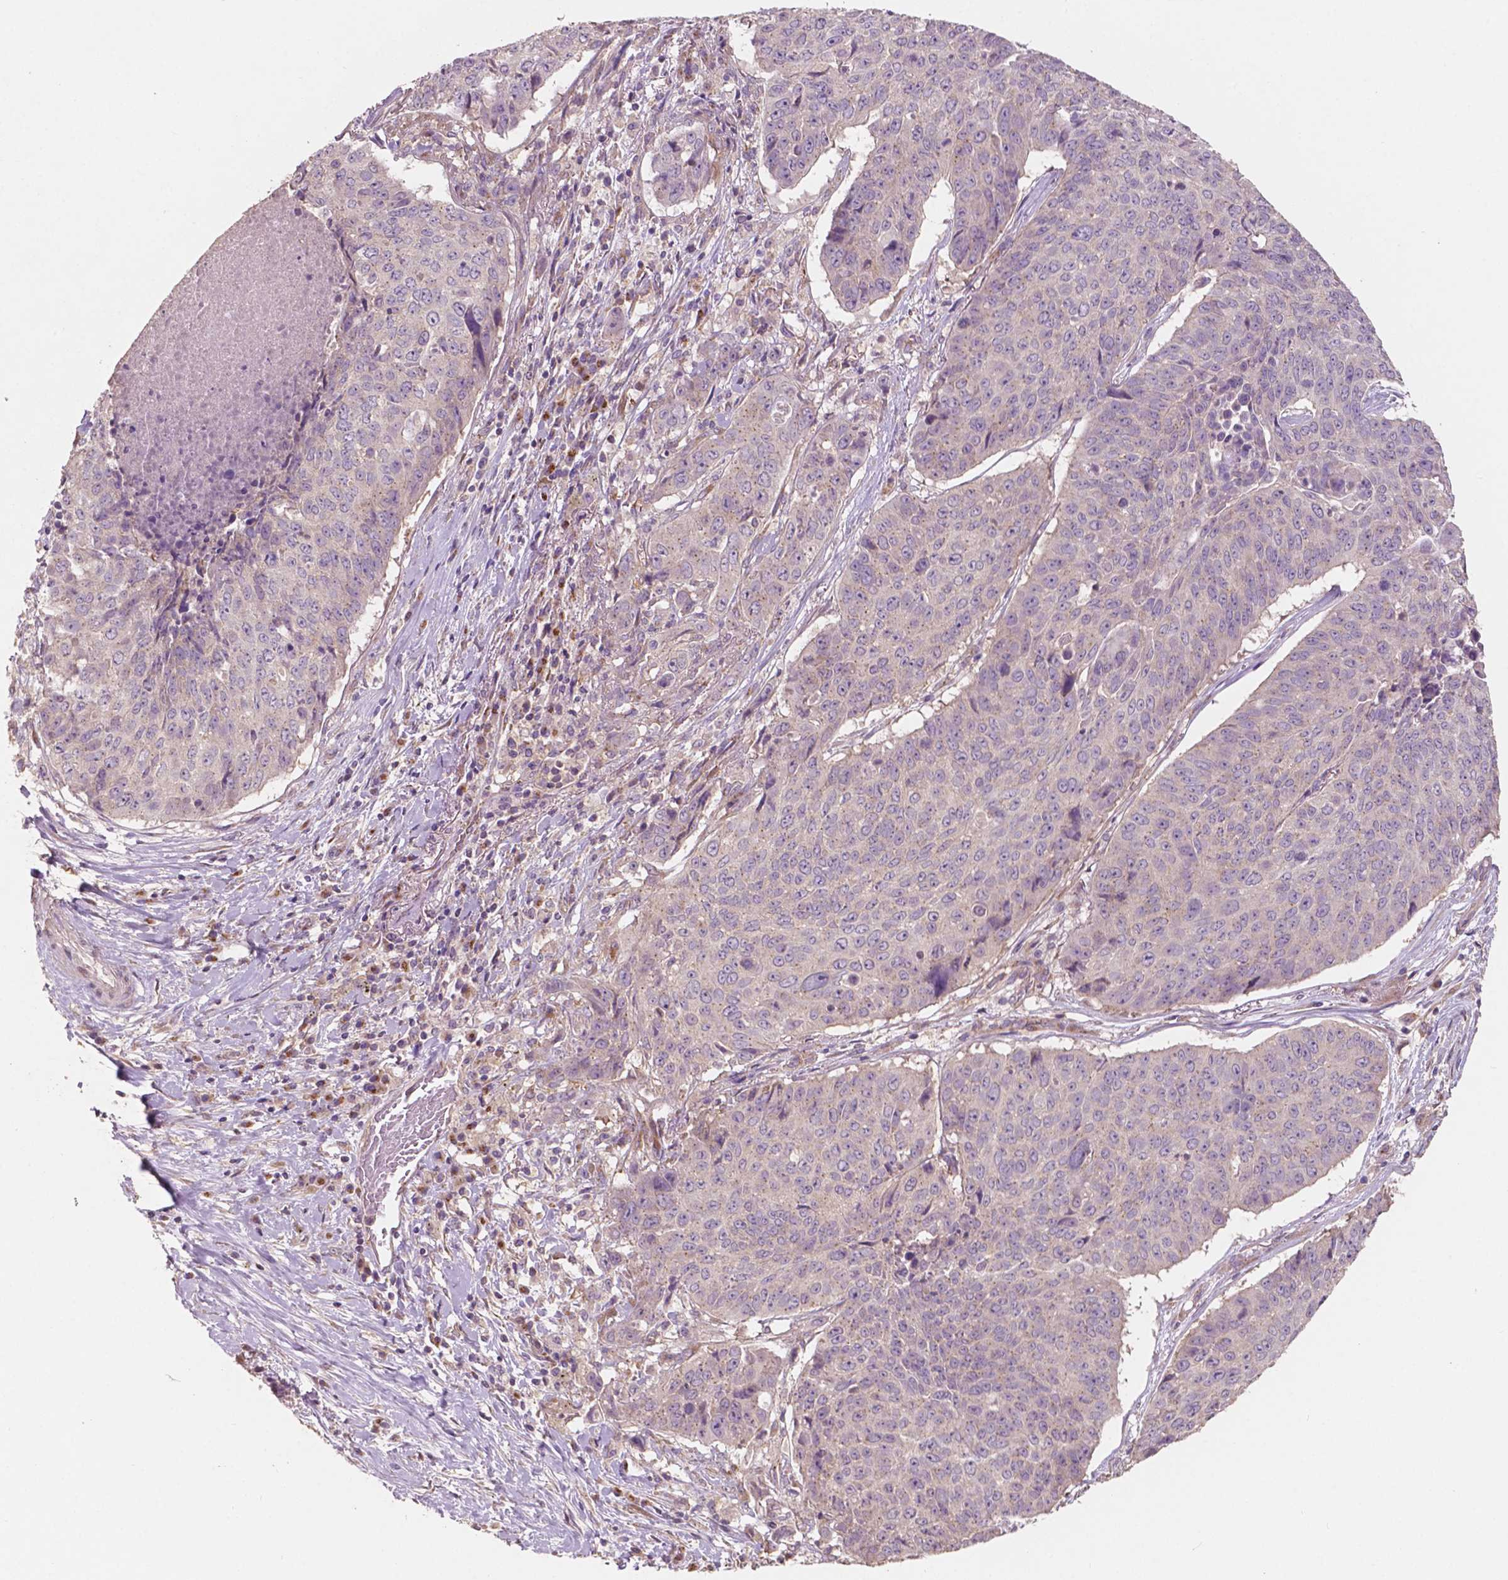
{"staining": {"intensity": "negative", "quantity": "none", "location": "none"}, "tissue": "lung cancer", "cell_type": "Tumor cells", "image_type": "cancer", "snomed": [{"axis": "morphology", "description": "Normal tissue, NOS"}, {"axis": "morphology", "description": "Squamous cell carcinoma, NOS"}, {"axis": "topography", "description": "Bronchus"}, {"axis": "topography", "description": "Lung"}], "caption": "Micrograph shows no protein positivity in tumor cells of lung cancer tissue.", "gene": "CHPT1", "patient": {"sex": "male", "age": 64}}